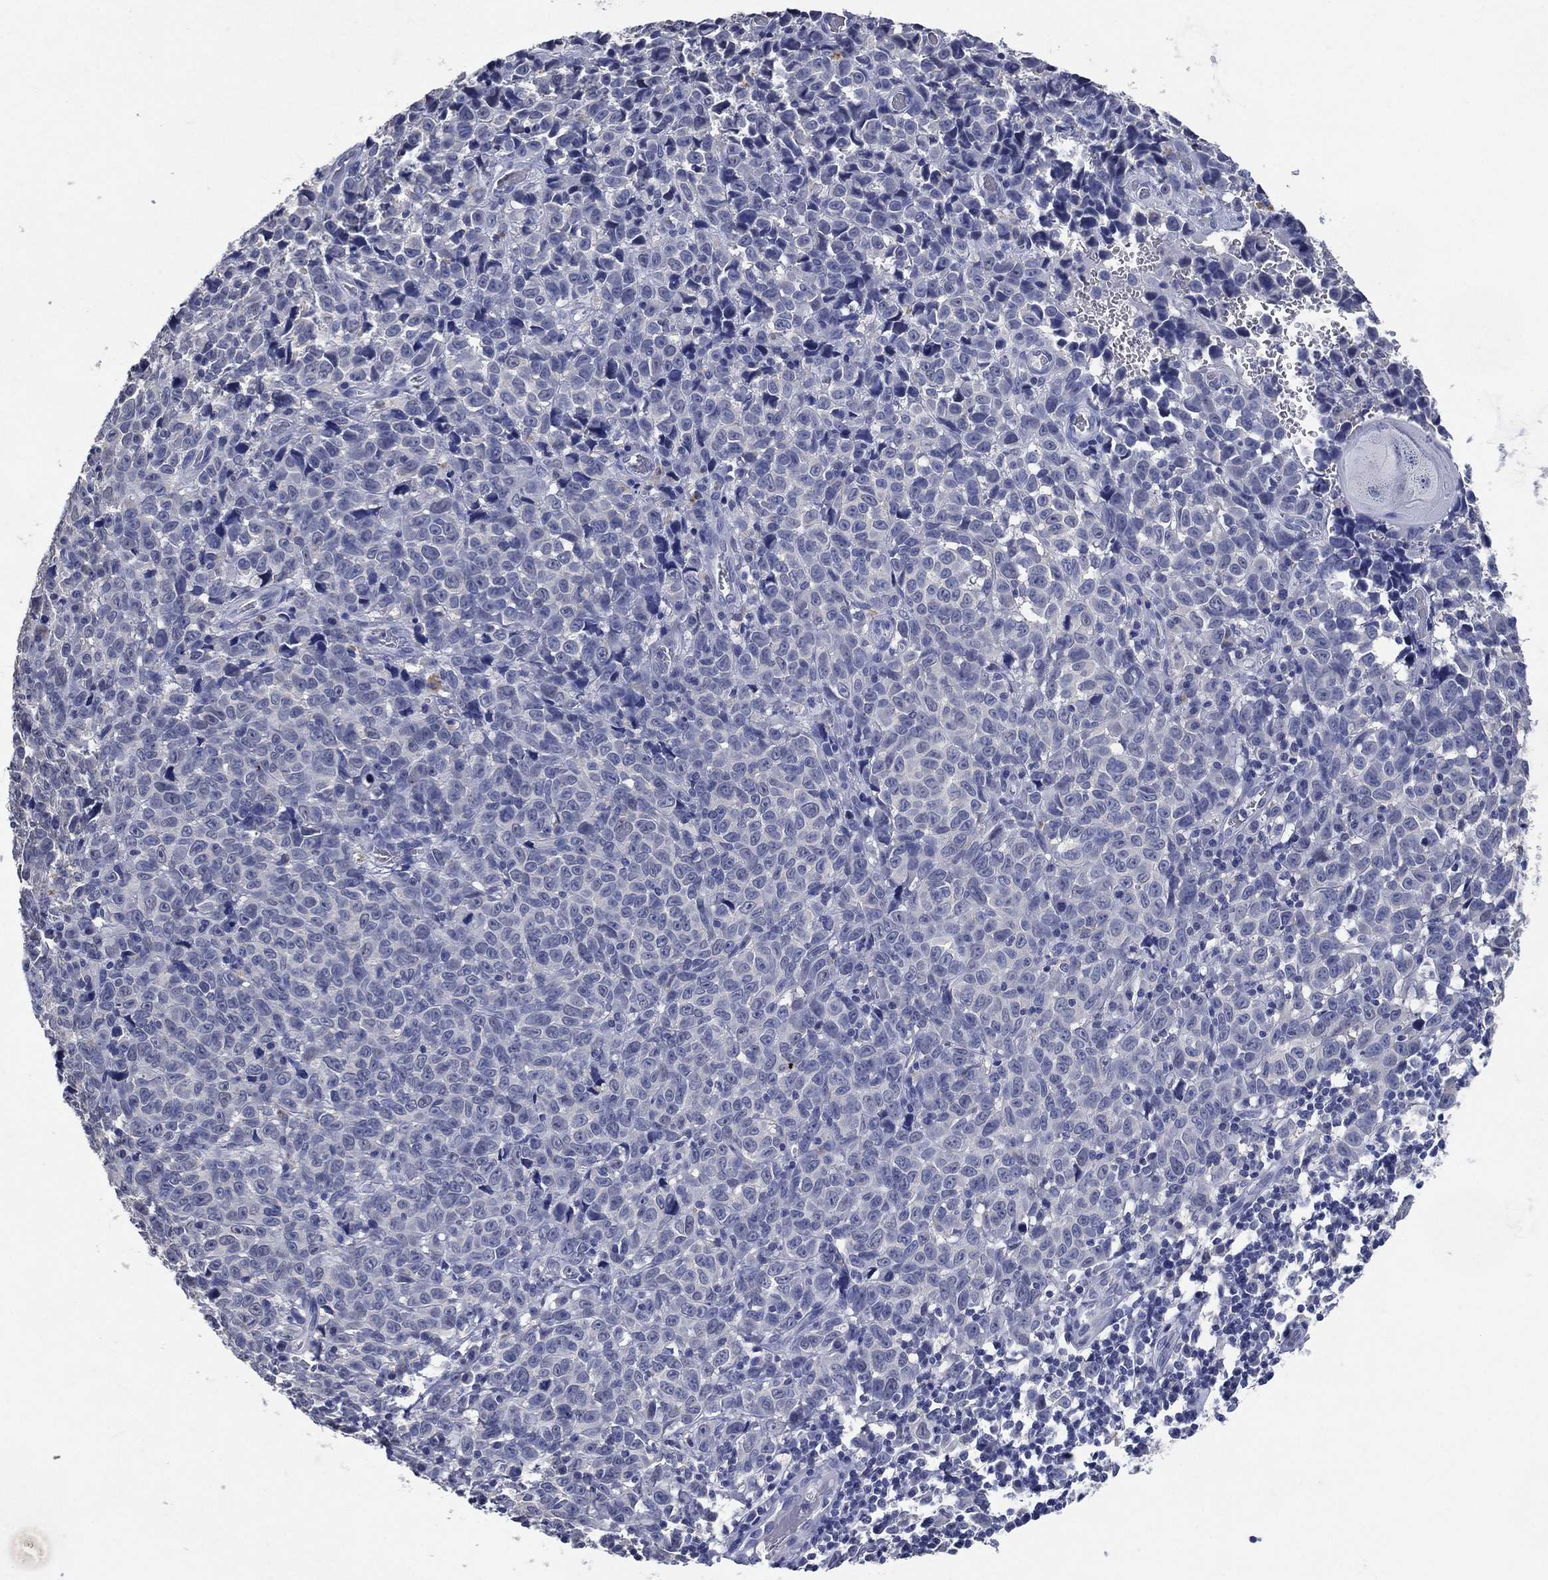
{"staining": {"intensity": "negative", "quantity": "none", "location": "none"}, "tissue": "melanoma", "cell_type": "Tumor cells", "image_type": "cancer", "snomed": [{"axis": "morphology", "description": "Malignant melanoma, NOS"}, {"axis": "topography", "description": "Vulva, labia, clitoris and Bartholin´s gland, NO"}], "caption": "Immunohistochemical staining of melanoma reveals no significant positivity in tumor cells. Brightfield microscopy of immunohistochemistry (IHC) stained with DAB (brown) and hematoxylin (blue), captured at high magnification.", "gene": "FSCN2", "patient": {"sex": "female", "age": 75}}